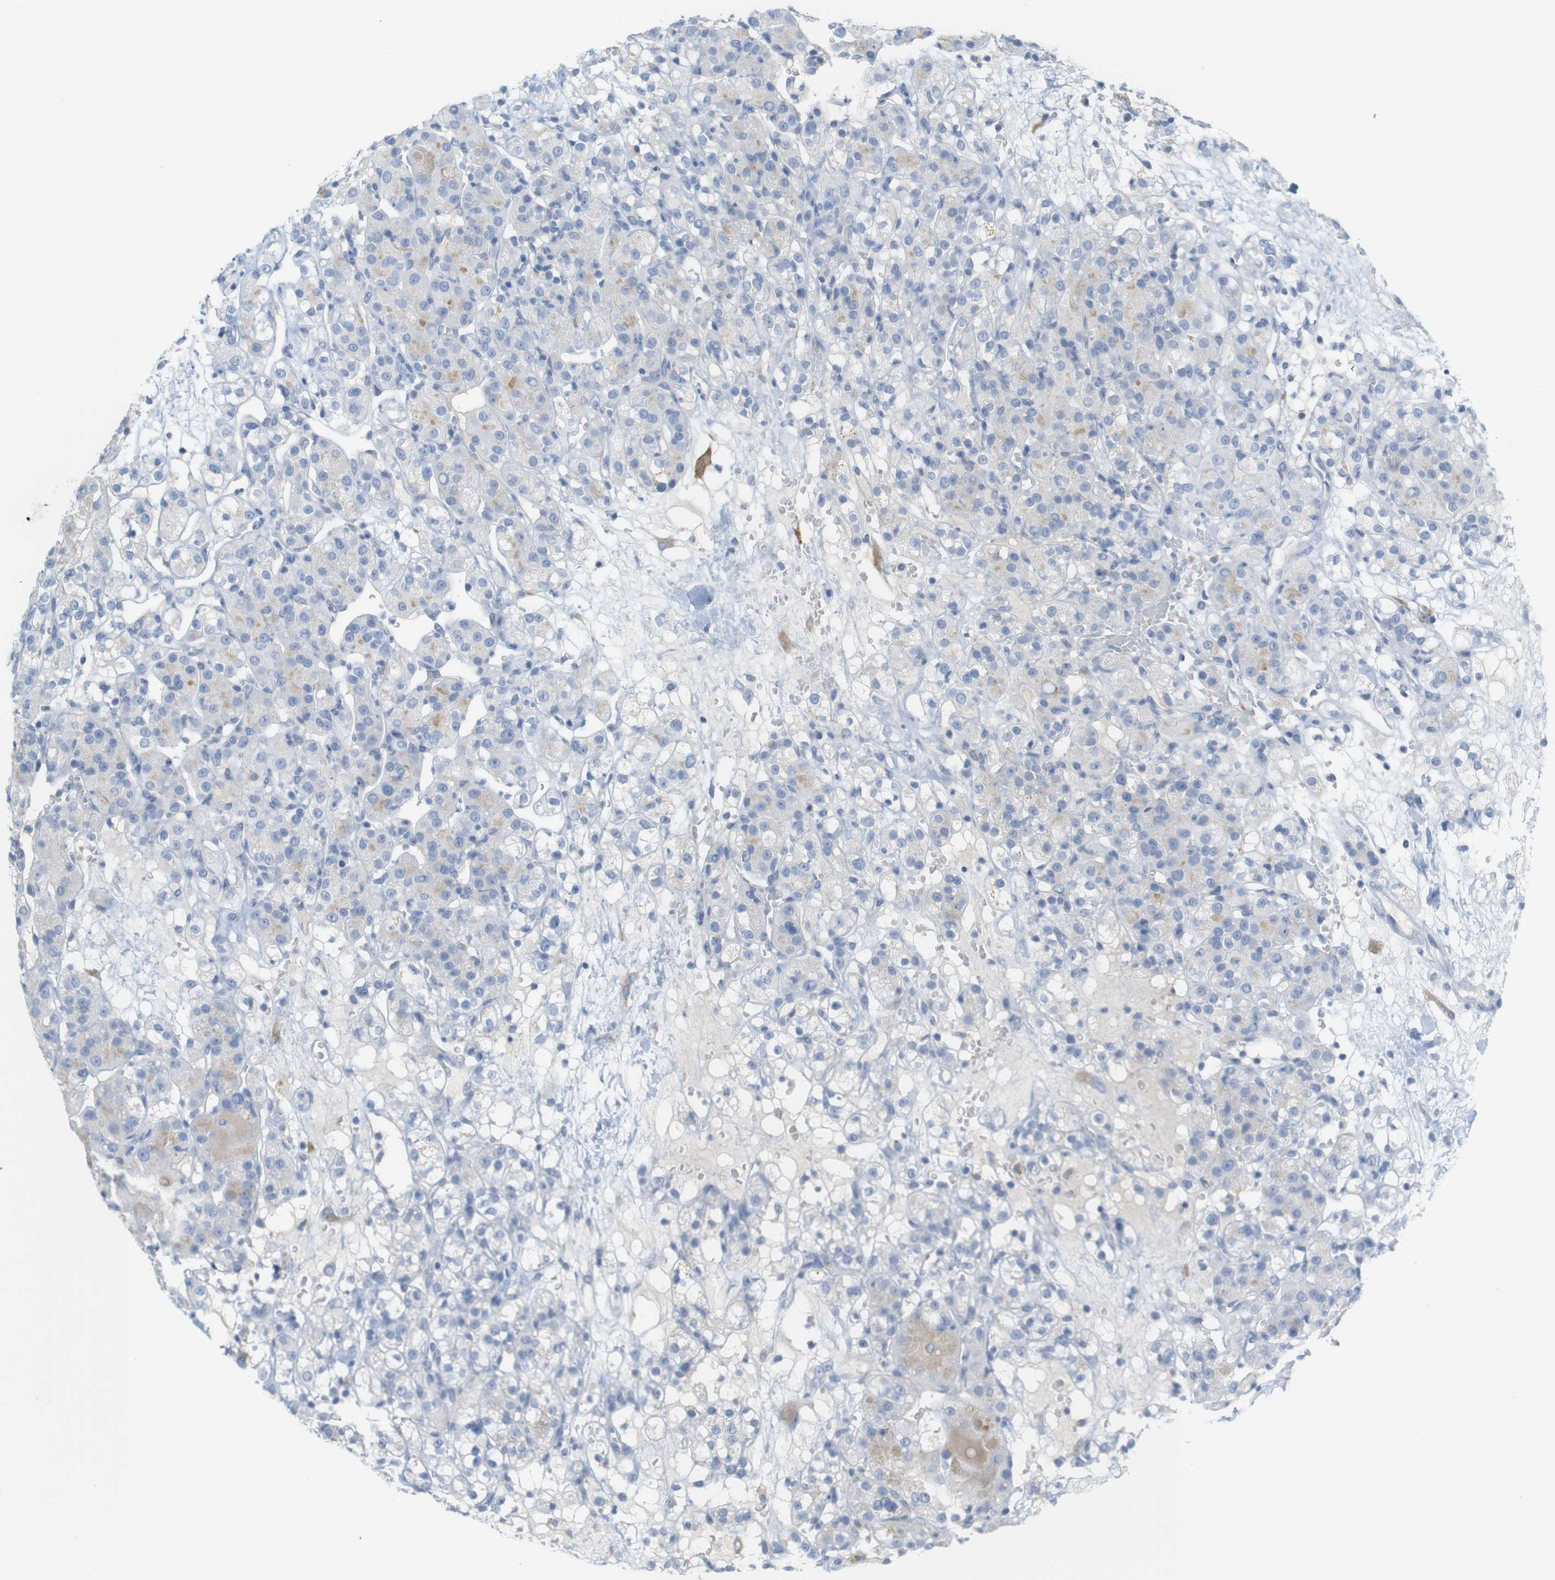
{"staining": {"intensity": "negative", "quantity": "none", "location": "none"}, "tissue": "renal cancer", "cell_type": "Tumor cells", "image_type": "cancer", "snomed": [{"axis": "morphology", "description": "Normal tissue, NOS"}, {"axis": "morphology", "description": "Adenocarcinoma, NOS"}, {"axis": "topography", "description": "Kidney"}], "caption": "Protein analysis of renal cancer exhibits no significant positivity in tumor cells.", "gene": "RGS9", "patient": {"sex": "male", "age": 61}}